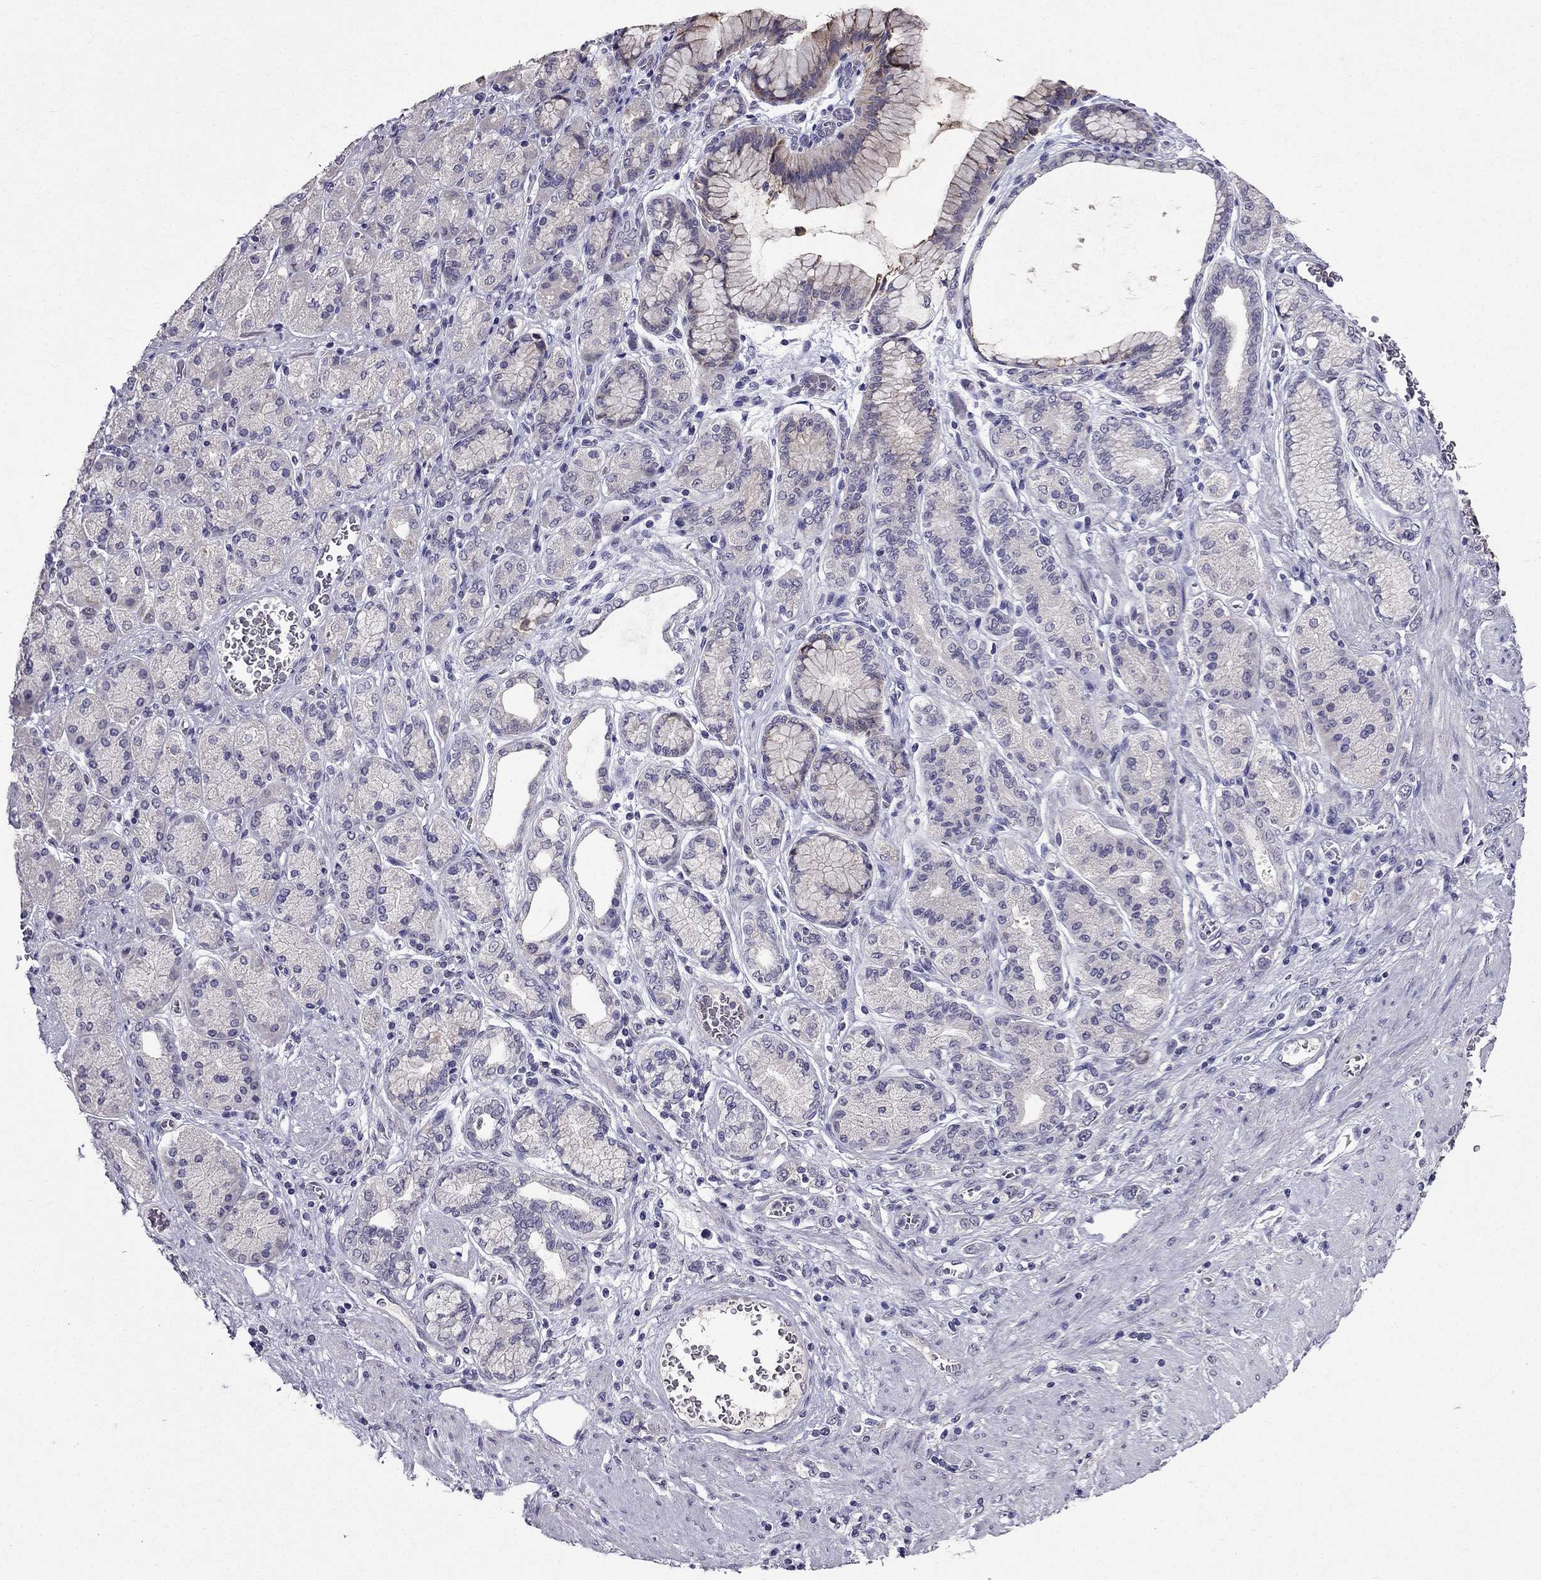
{"staining": {"intensity": "negative", "quantity": "none", "location": "none"}, "tissue": "stomach cancer", "cell_type": "Tumor cells", "image_type": "cancer", "snomed": [{"axis": "morphology", "description": "Normal tissue, NOS"}, {"axis": "morphology", "description": "Adenocarcinoma, NOS"}, {"axis": "morphology", "description": "Adenocarcinoma, High grade"}, {"axis": "topography", "description": "Stomach, upper"}, {"axis": "topography", "description": "Stomach"}], "caption": "Immunohistochemical staining of human stomach high-grade adenocarcinoma displays no significant staining in tumor cells. (DAB IHC, high magnification).", "gene": "DUSP15", "patient": {"sex": "female", "age": 65}}